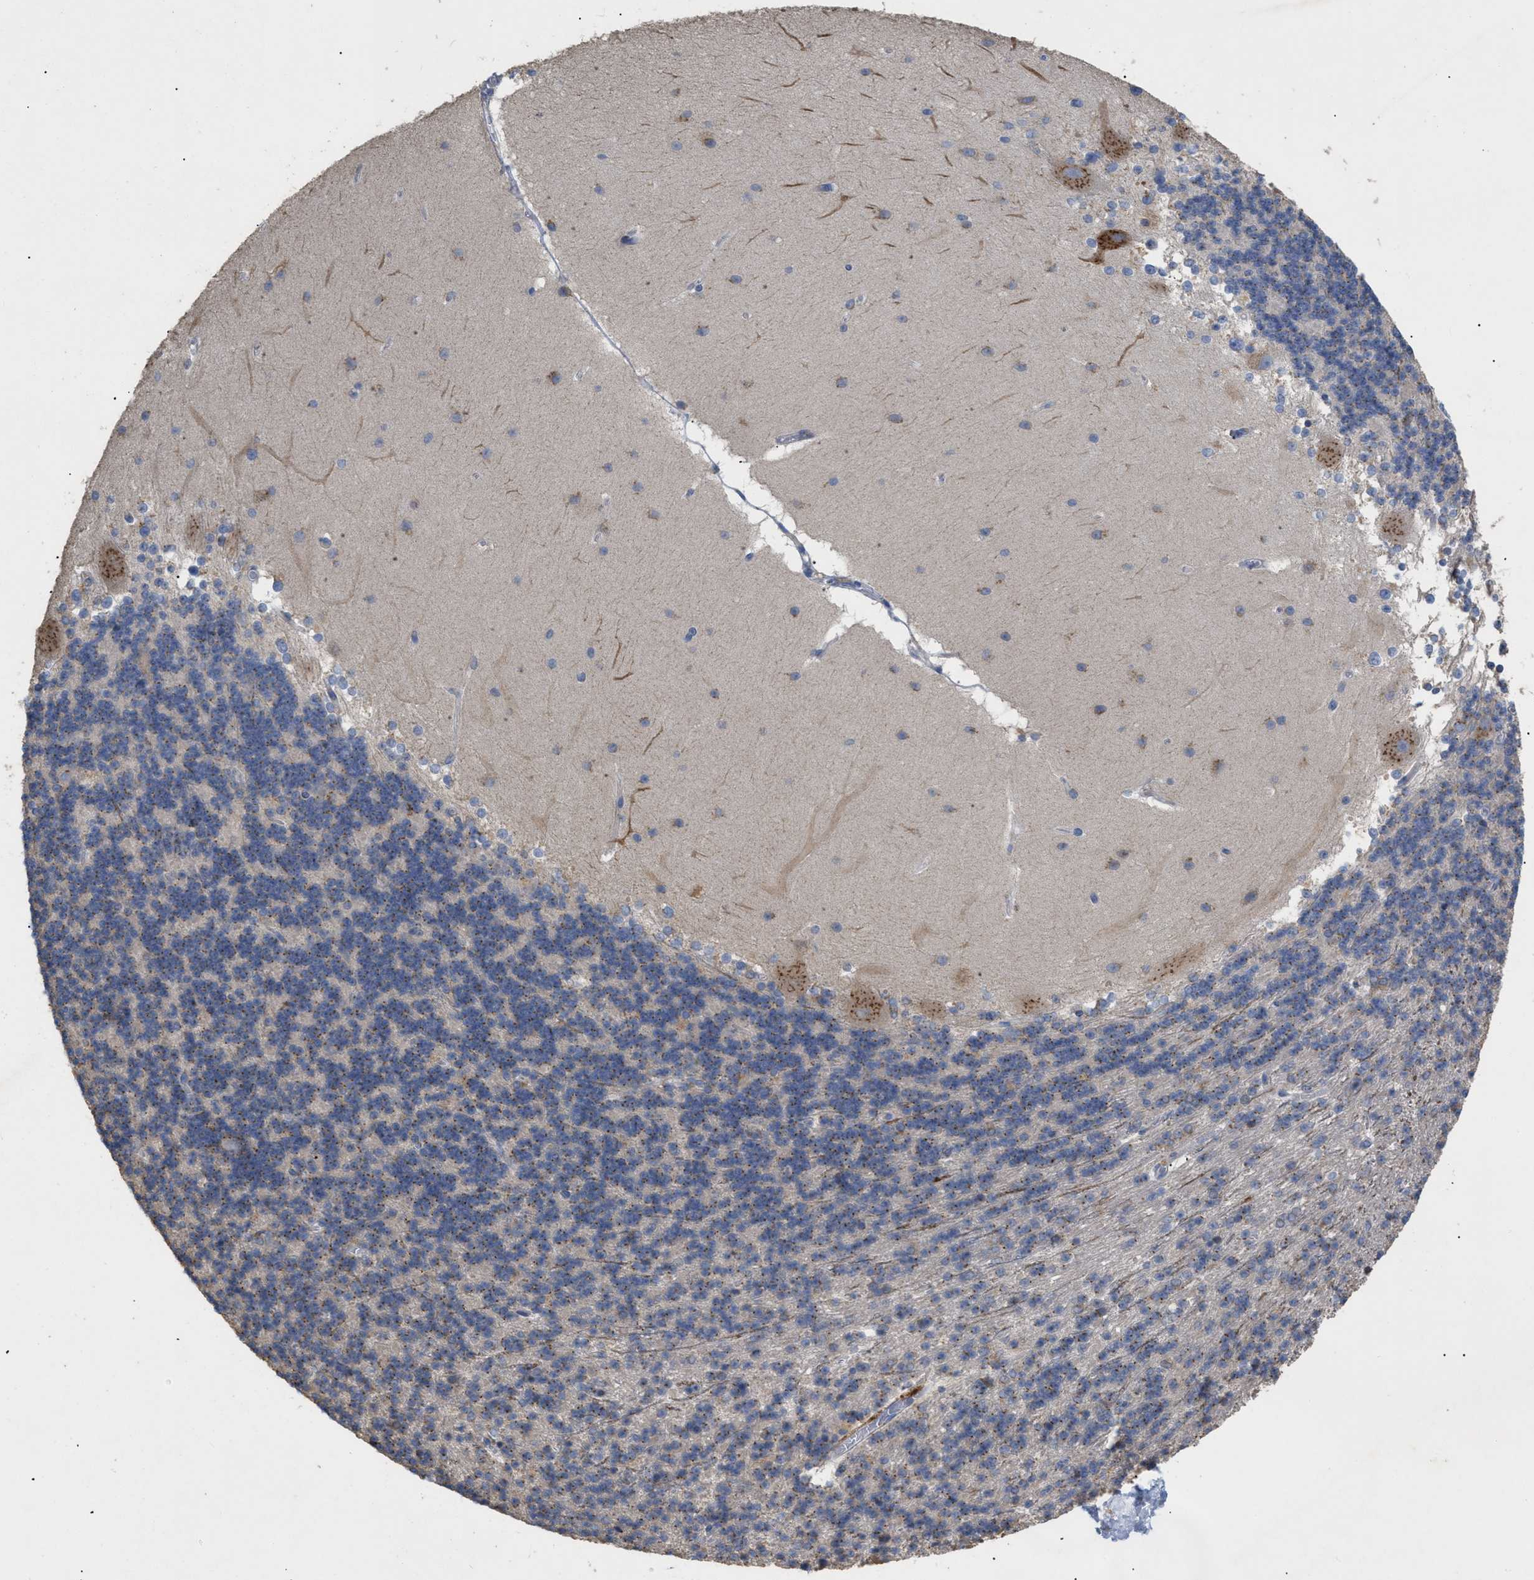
{"staining": {"intensity": "weak", "quantity": "<25%", "location": "cytoplasmic/membranous"}, "tissue": "cerebellum", "cell_type": "Cells in granular layer", "image_type": "normal", "snomed": [{"axis": "morphology", "description": "Normal tissue, NOS"}, {"axis": "topography", "description": "Cerebellum"}], "caption": "IHC micrograph of unremarkable cerebellum: human cerebellum stained with DAB shows no significant protein staining in cells in granular layer. (DAB (3,3'-diaminobenzidine) IHC with hematoxylin counter stain).", "gene": "SLC50A1", "patient": {"sex": "female", "age": 19}}